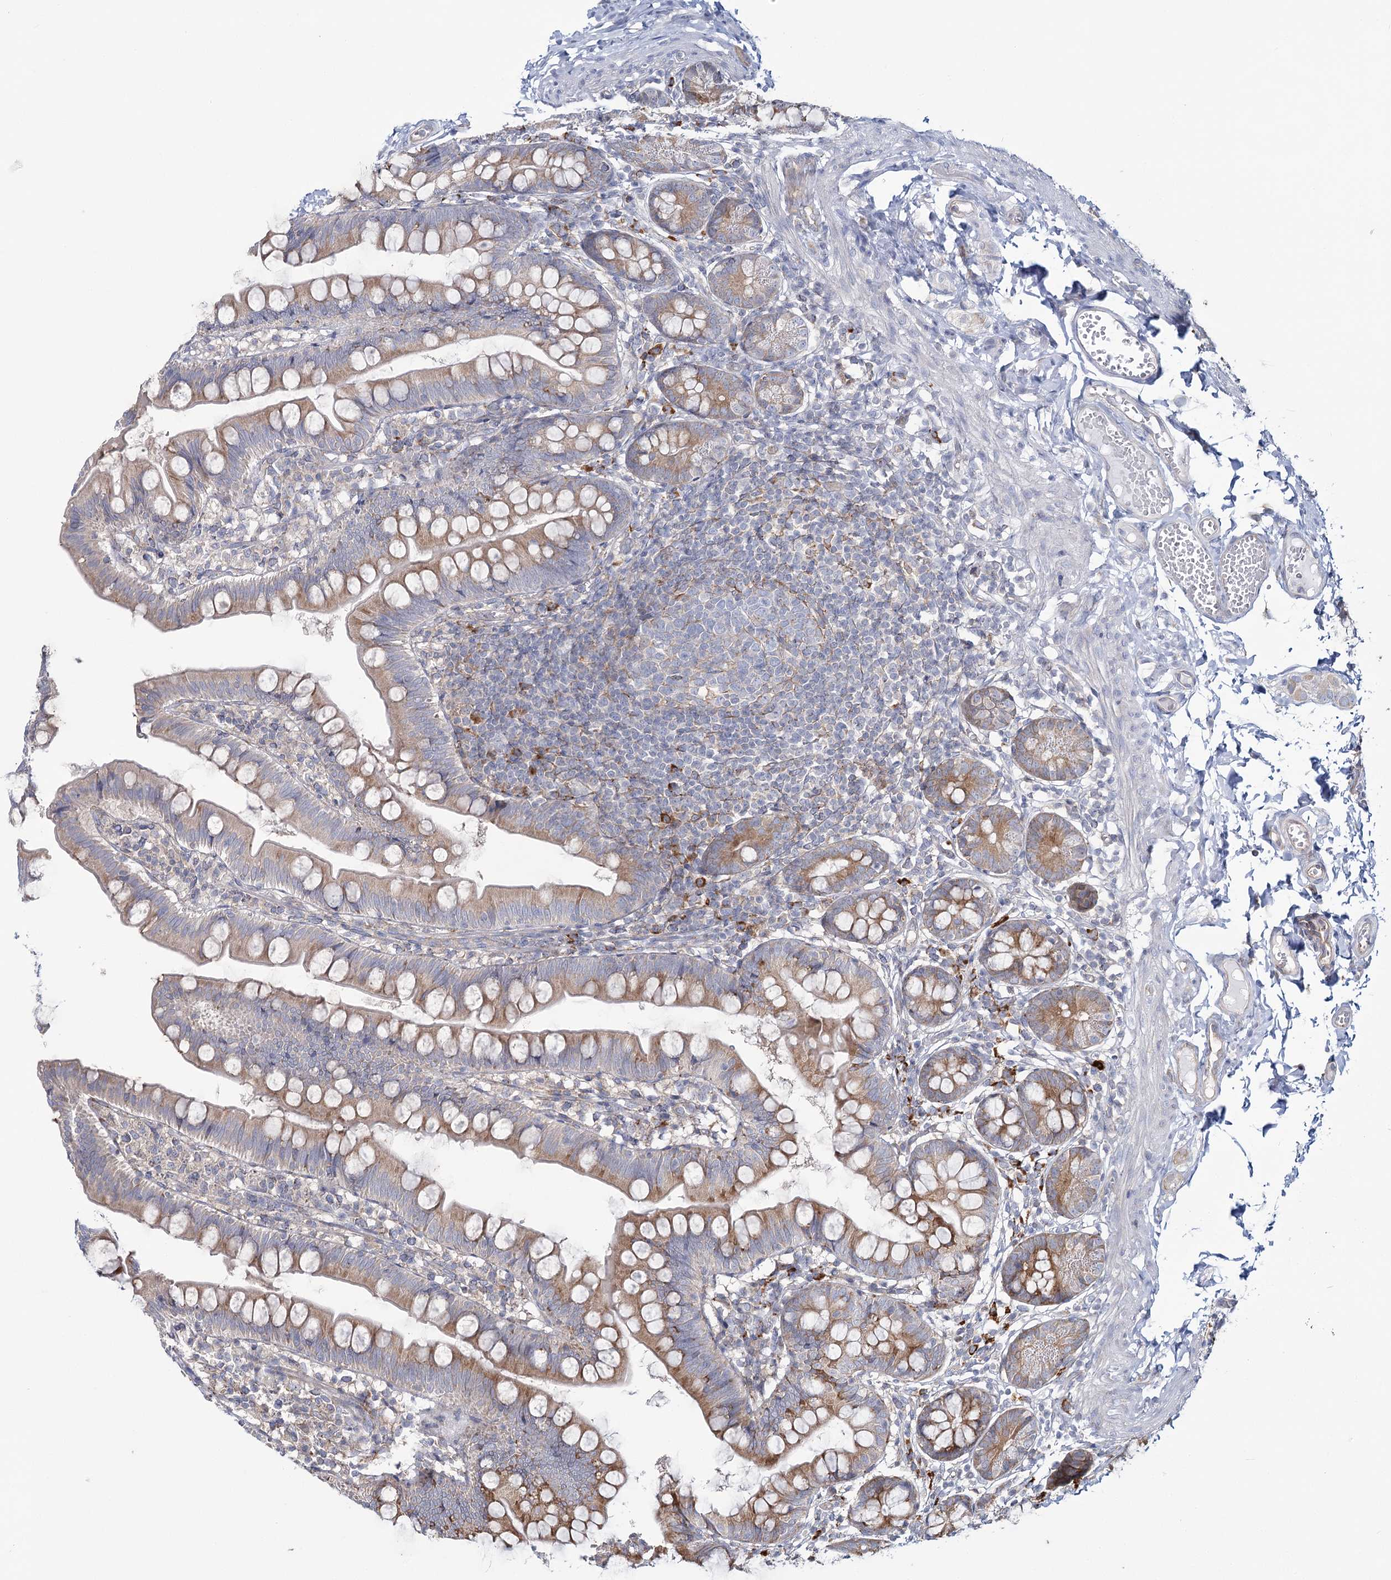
{"staining": {"intensity": "moderate", "quantity": "25%-75%", "location": "cytoplasmic/membranous"}, "tissue": "small intestine", "cell_type": "Glandular cells", "image_type": "normal", "snomed": [{"axis": "morphology", "description": "Normal tissue, NOS"}, {"axis": "topography", "description": "Small intestine"}], "caption": "Small intestine stained for a protein (brown) shows moderate cytoplasmic/membranous positive expression in about 25%-75% of glandular cells.", "gene": "POGLUT1", "patient": {"sex": "male", "age": 7}}